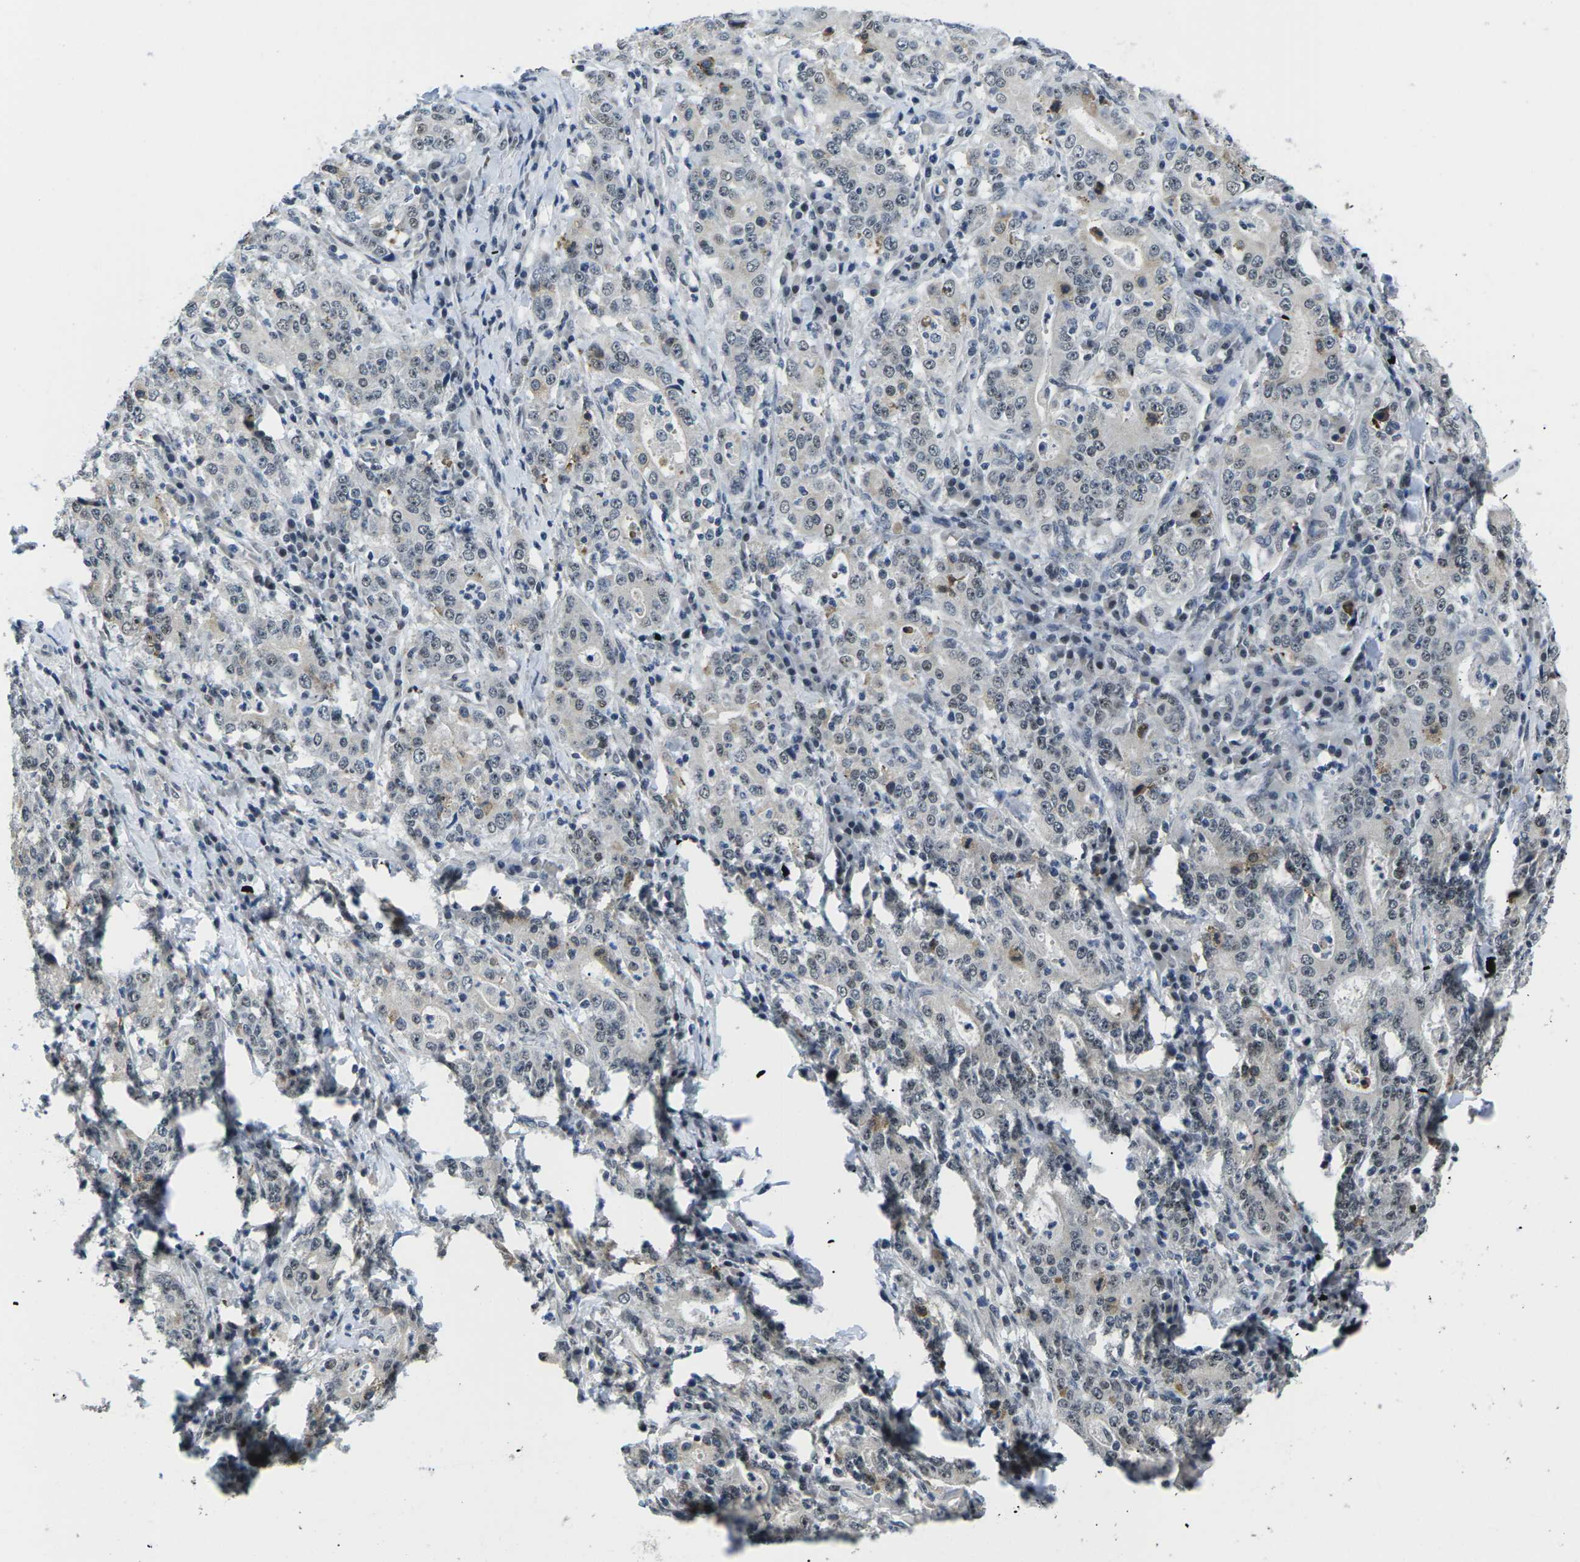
{"staining": {"intensity": "weak", "quantity": "25%-75%", "location": "nuclear"}, "tissue": "stomach cancer", "cell_type": "Tumor cells", "image_type": "cancer", "snomed": [{"axis": "morphology", "description": "Normal tissue, NOS"}, {"axis": "morphology", "description": "Adenocarcinoma, NOS"}, {"axis": "topography", "description": "Stomach, upper"}, {"axis": "topography", "description": "Stomach"}], "caption": "The image demonstrates immunohistochemical staining of adenocarcinoma (stomach). There is weak nuclear staining is present in approximately 25%-75% of tumor cells.", "gene": "NSRP1", "patient": {"sex": "male", "age": 59}}